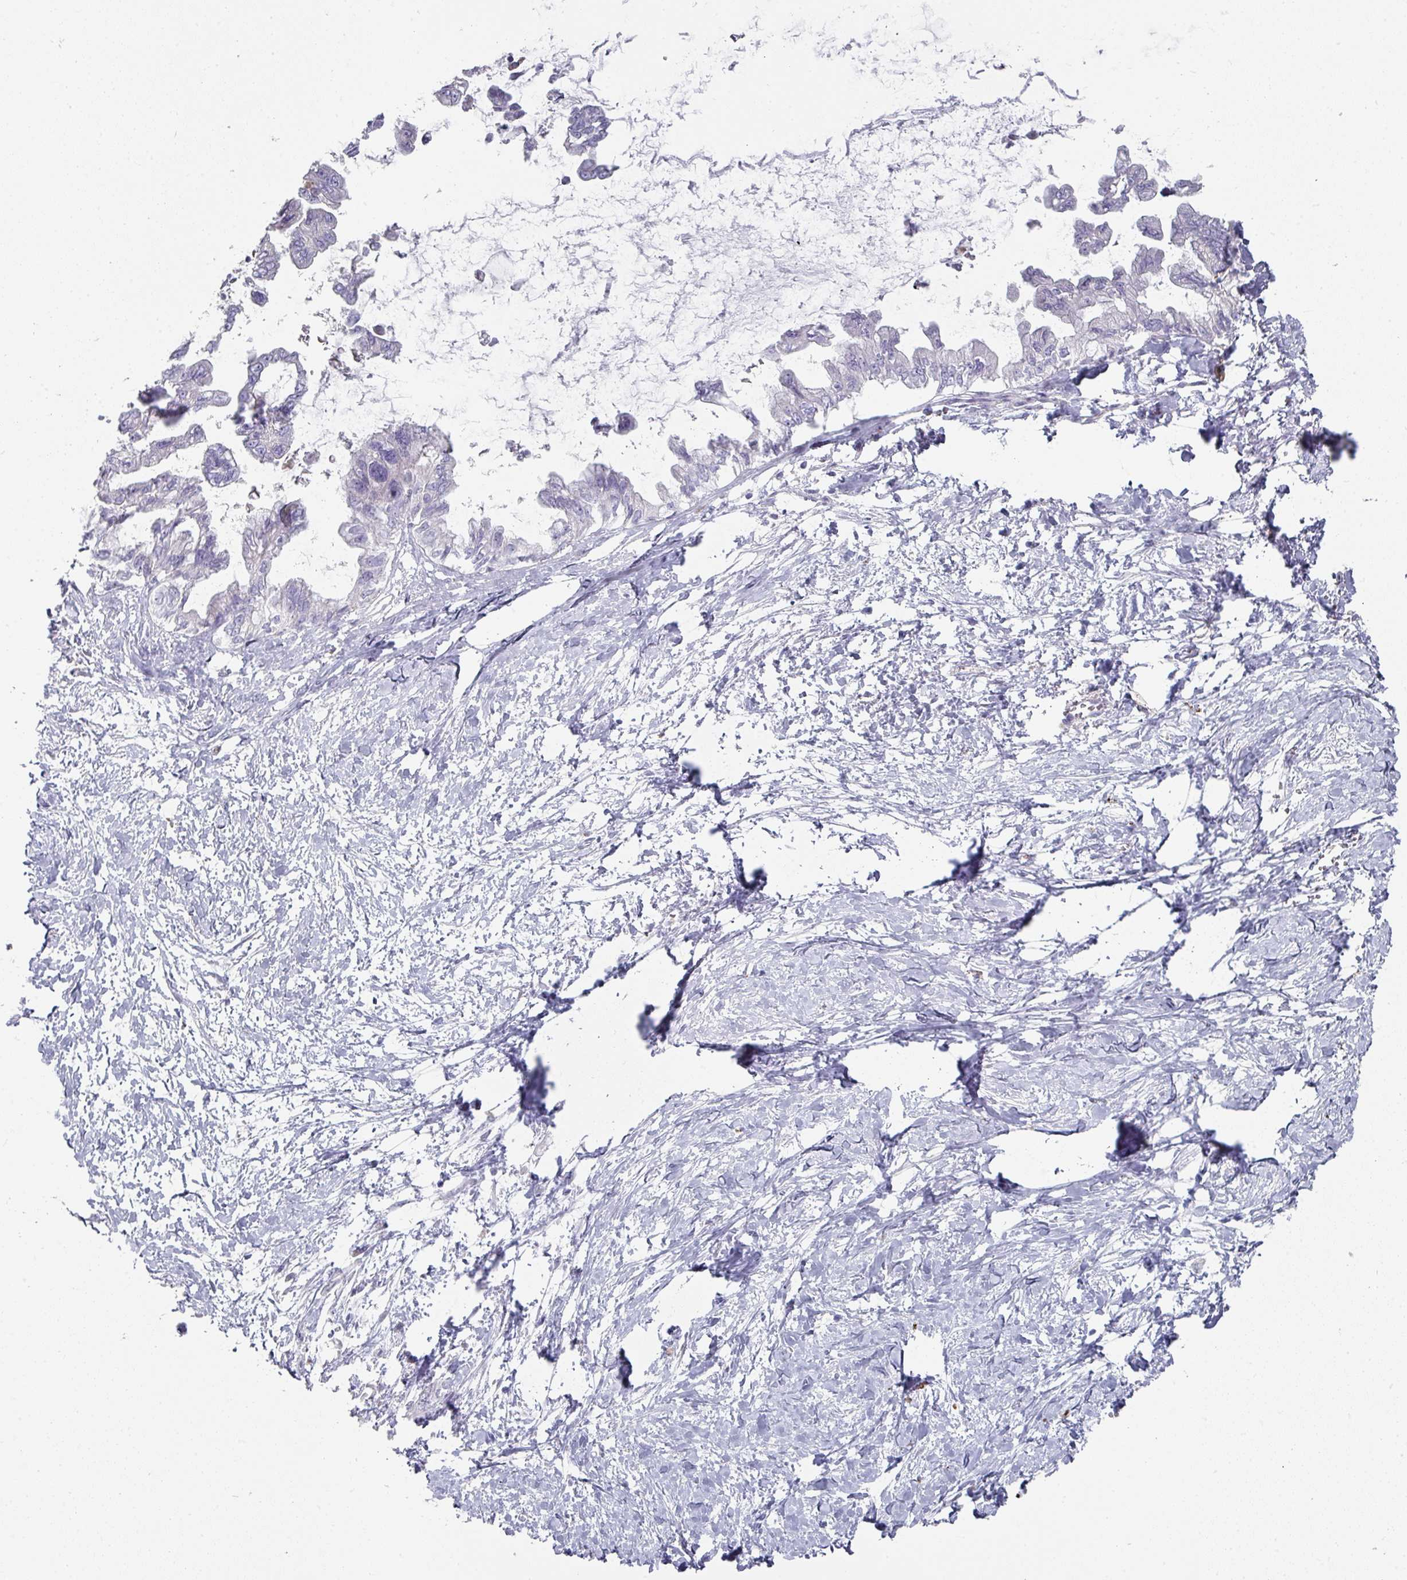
{"staining": {"intensity": "negative", "quantity": "none", "location": "none"}, "tissue": "pancreatic cancer", "cell_type": "Tumor cells", "image_type": "cancer", "snomed": [{"axis": "morphology", "description": "Adenocarcinoma, NOS"}, {"axis": "topography", "description": "Pancreas"}], "caption": "A high-resolution image shows immunohistochemistry (IHC) staining of adenocarcinoma (pancreatic), which demonstrates no significant expression in tumor cells.", "gene": "NT5C1A", "patient": {"sex": "male", "age": 61}}